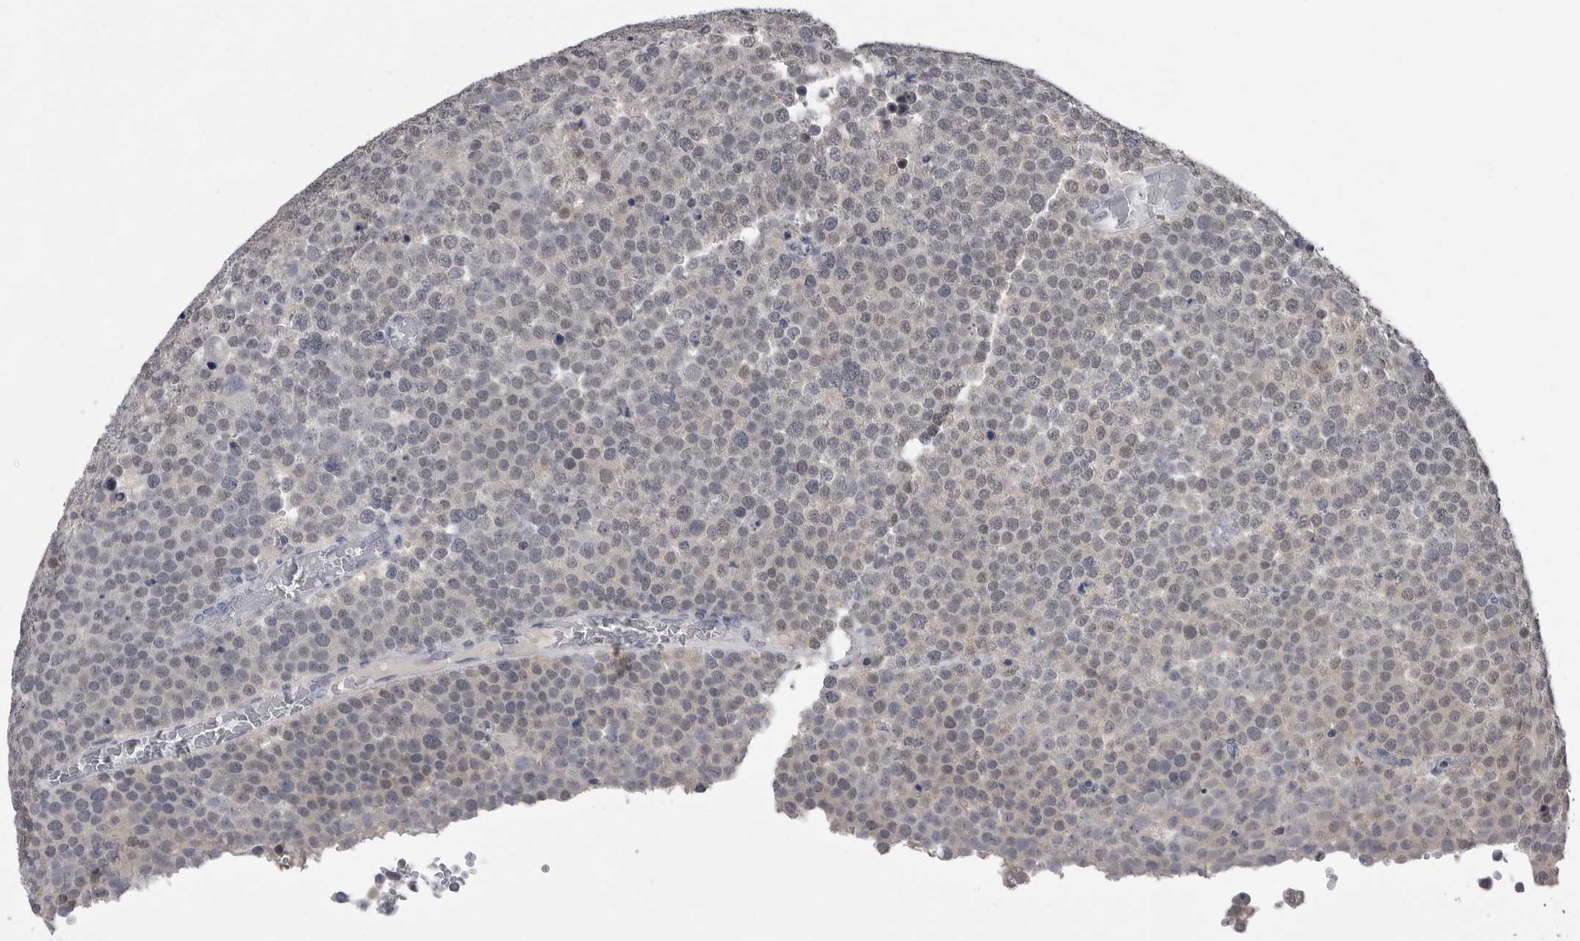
{"staining": {"intensity": "weak", "quantity": "25%-75%", "location": "nuclear"}, "tissue": "testis cancer", "cell_type": "Tumor cells", "image_type": "cancer", "snomed": [{"axis": "morphology", "description": "Seminoma, NOS"}, {"axis": "topography", "description": "Testis"}], "caption": "Human testis seminoma stained for a protein (brown) shows weak nuclear positive staining in approximately 25%-75% of tumor cells.", "gene": "DLG2", "patient": {"sex": "male", "age": 71}}